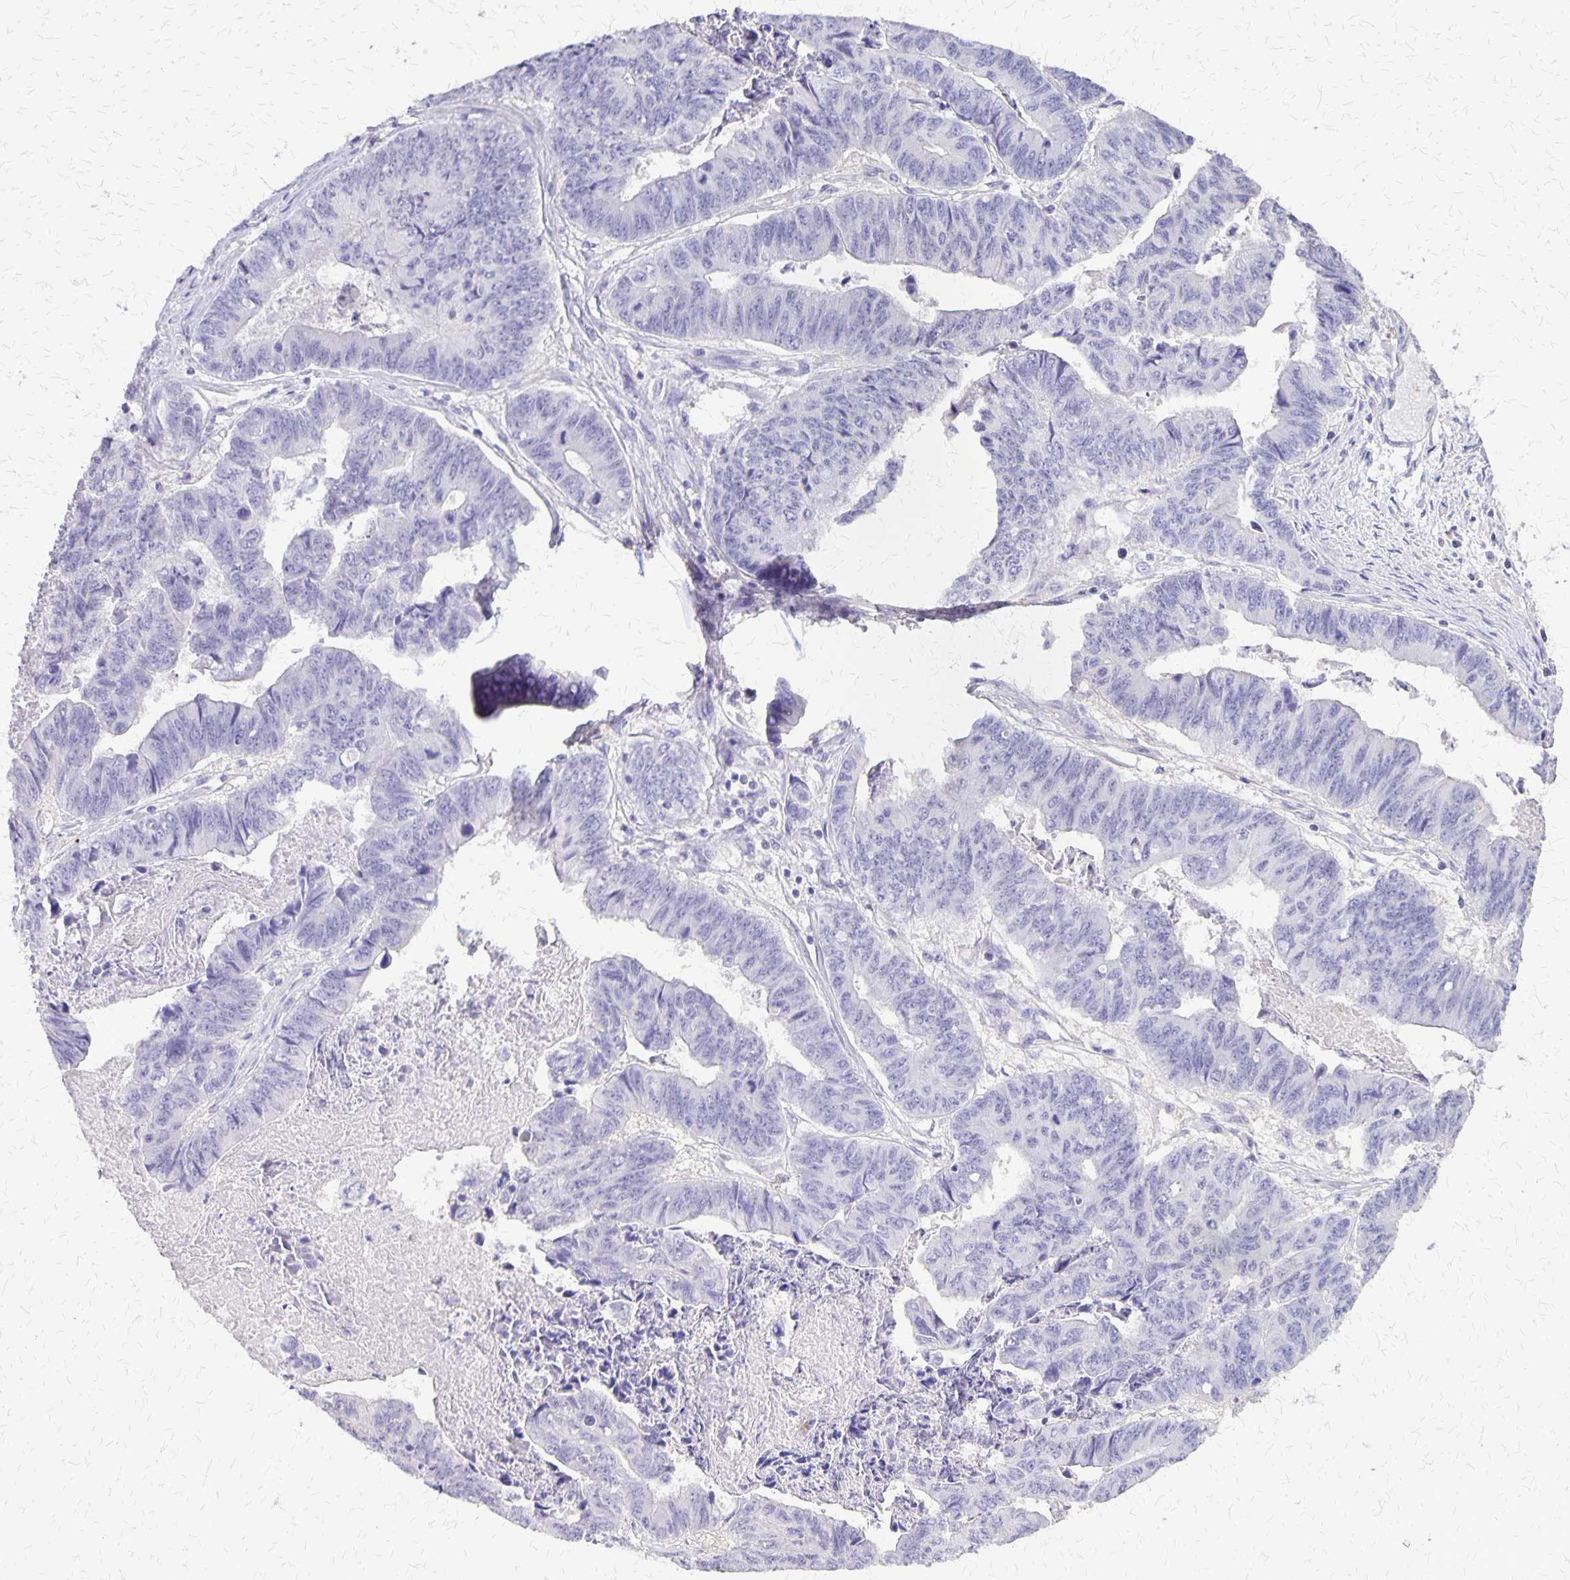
{"staining": {"intensity": "negative", "quantity": "none", "location": "none"}, "tissue": "stomach cancer", "cell_type": "Tumor cells", "image_type": "cancer", "snomed": [{"axis": "morphology", "description": "Adenocarcinoma, NOS"}, {"axis": "topography", "description": "Stomach, lower"}], "caption": "Tumor cells are negative for brown protein staining in adenocarcinoma (stomach).", "gene": "SI", "patient": {"sex": "male", "age": 77}}